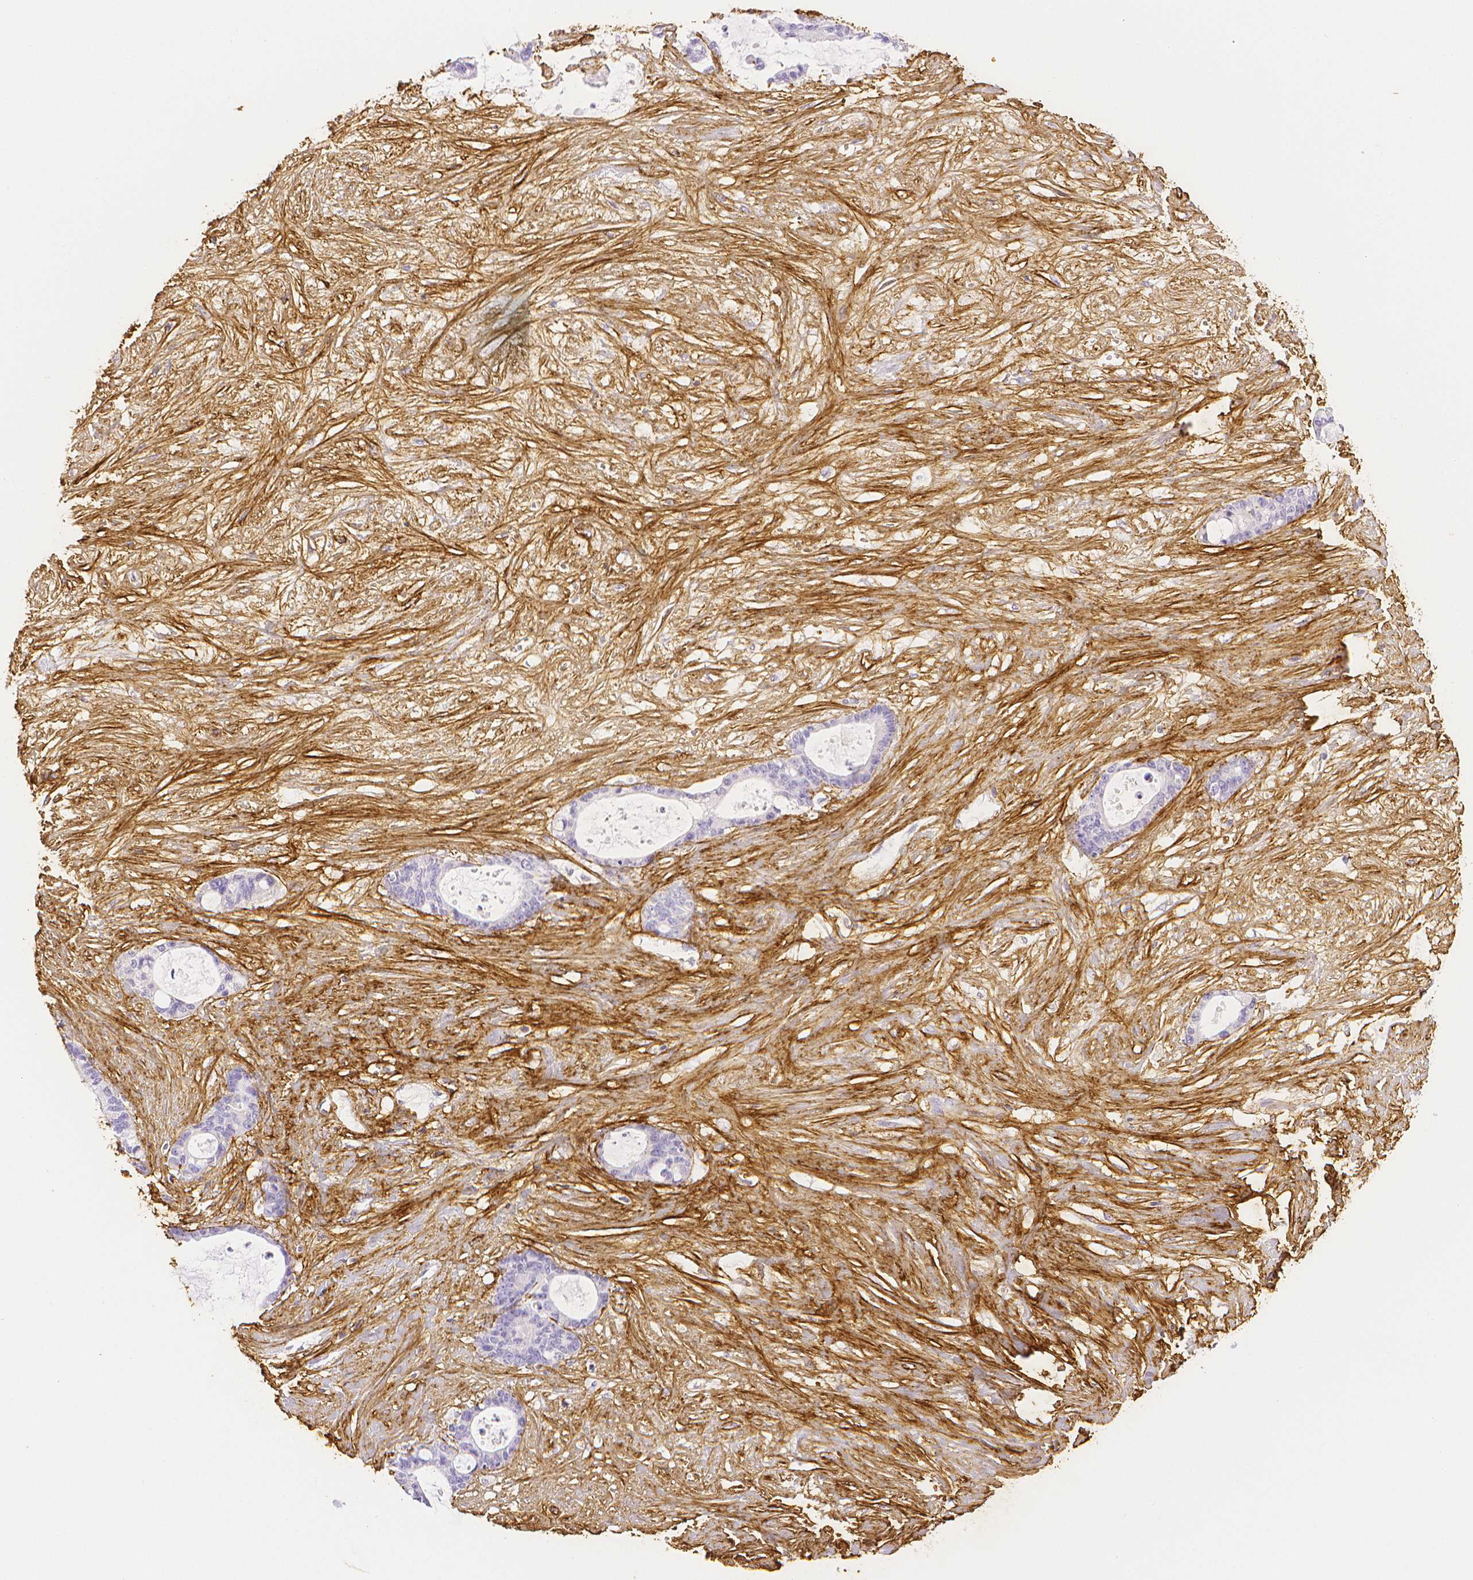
{"staining": {"intensity": "negative", "quantity": "none", "location": "none"}, "tissue": "liver cancer", "cell_type": "Tumor cells", "image_type": "cancer", "snomed": [{"axis": "morphology", "description": "Normal tissue, NOS"}, {"axis": "morphology", "description": "Cholangiocarcinoma"}, {"axis": "topography", "description": "Liver"}, {"axis": "topography", "description": "Peripheral nerve tissue"}], "caption": "Tumor cells are negative for brown protein staining in cholangiocarcinoma (liver).", "gene": "FBN1", "patient": {"sex": "female", "age": 73}}